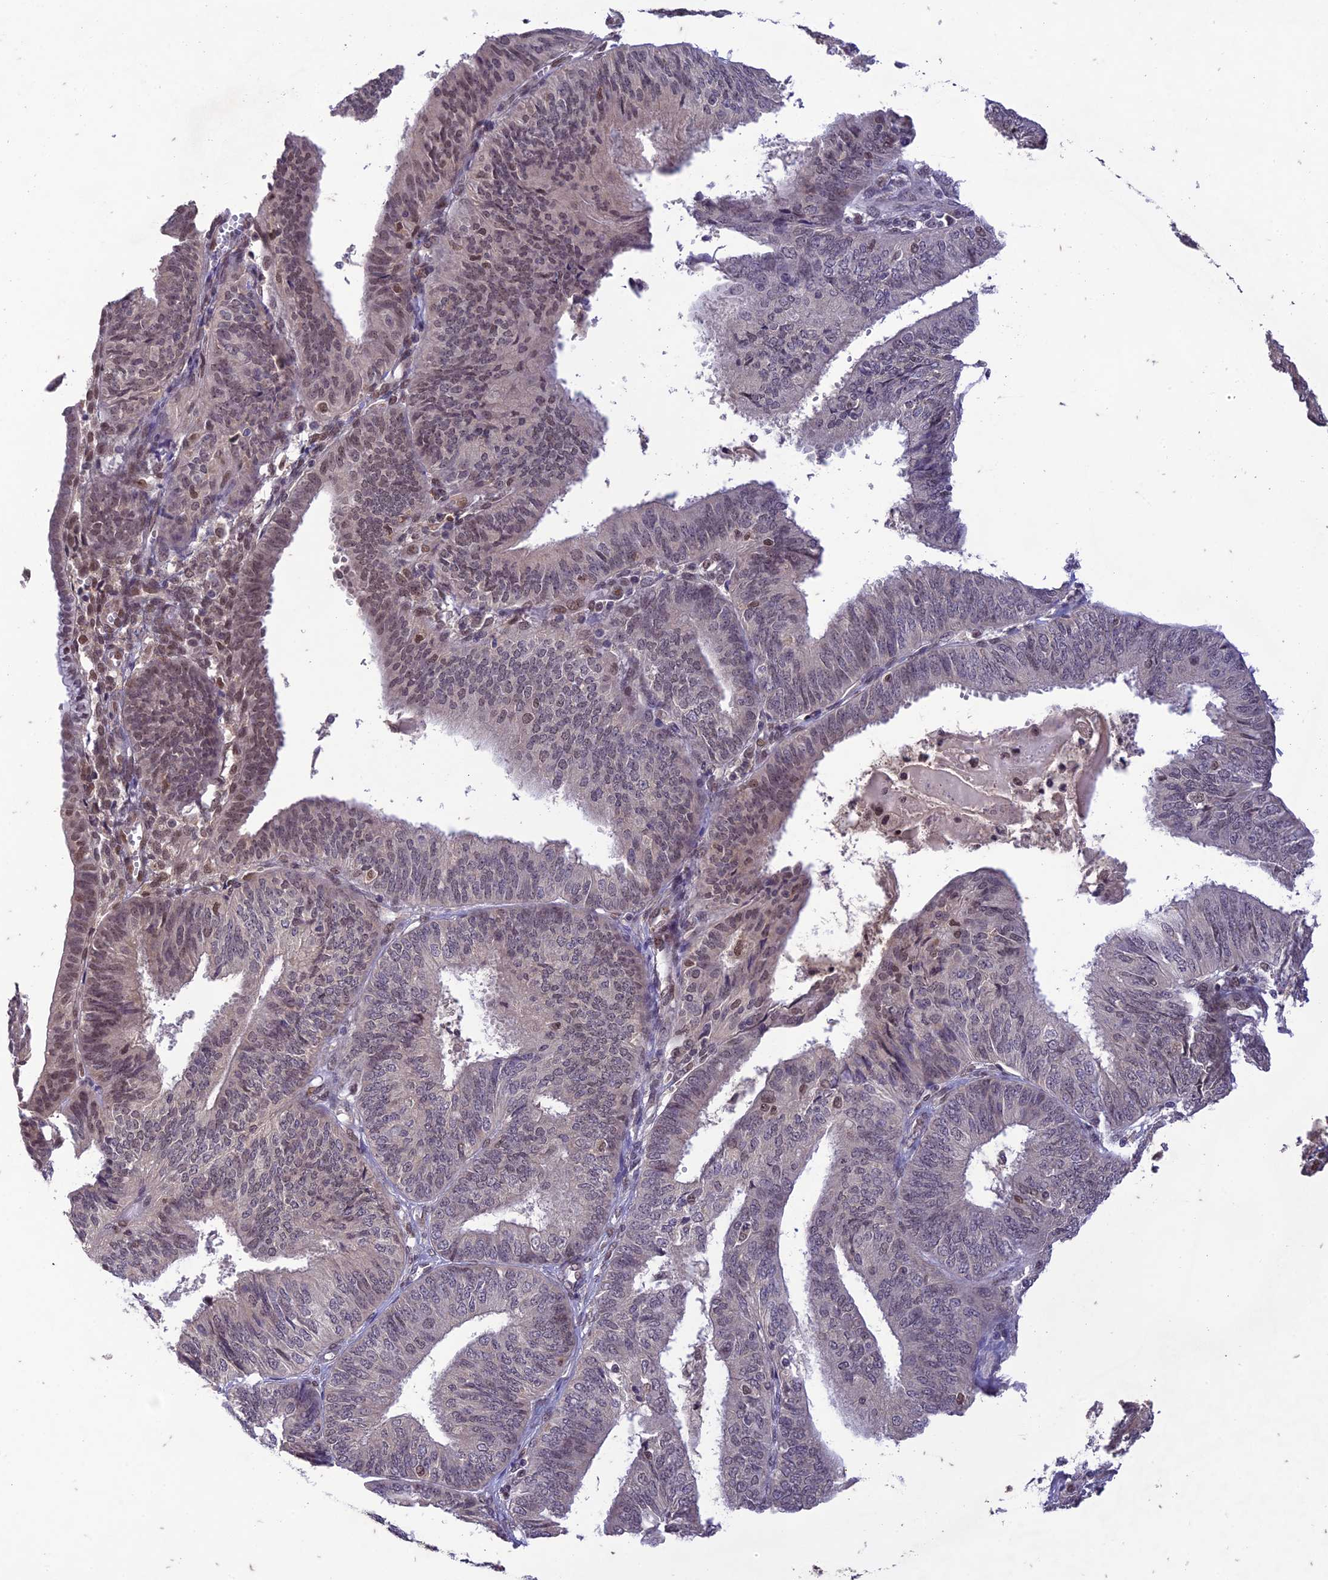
{"staining": {"intensity": "weak", "quantity": "25%-75%", "location": "nuclear"}, "tissue": "endometrial cancer", "cell_type": "Tumor cells", "image_type": "cancer", "snomed": [{"axis": "morphology", "description": "Adenocarcinoma, NOS"}, {"axis": "topography", "description": "Endometrium"}], "caption": "DAB (3,3'-diaminobenzidine) immunohistochemical staining of adenocarcinoma (endometrial) exhibits weak nuclear protein staining in about 25%-75% of tumor cells.", "gene": "POP4", "patient": {"sex": "female", "age": 58}}